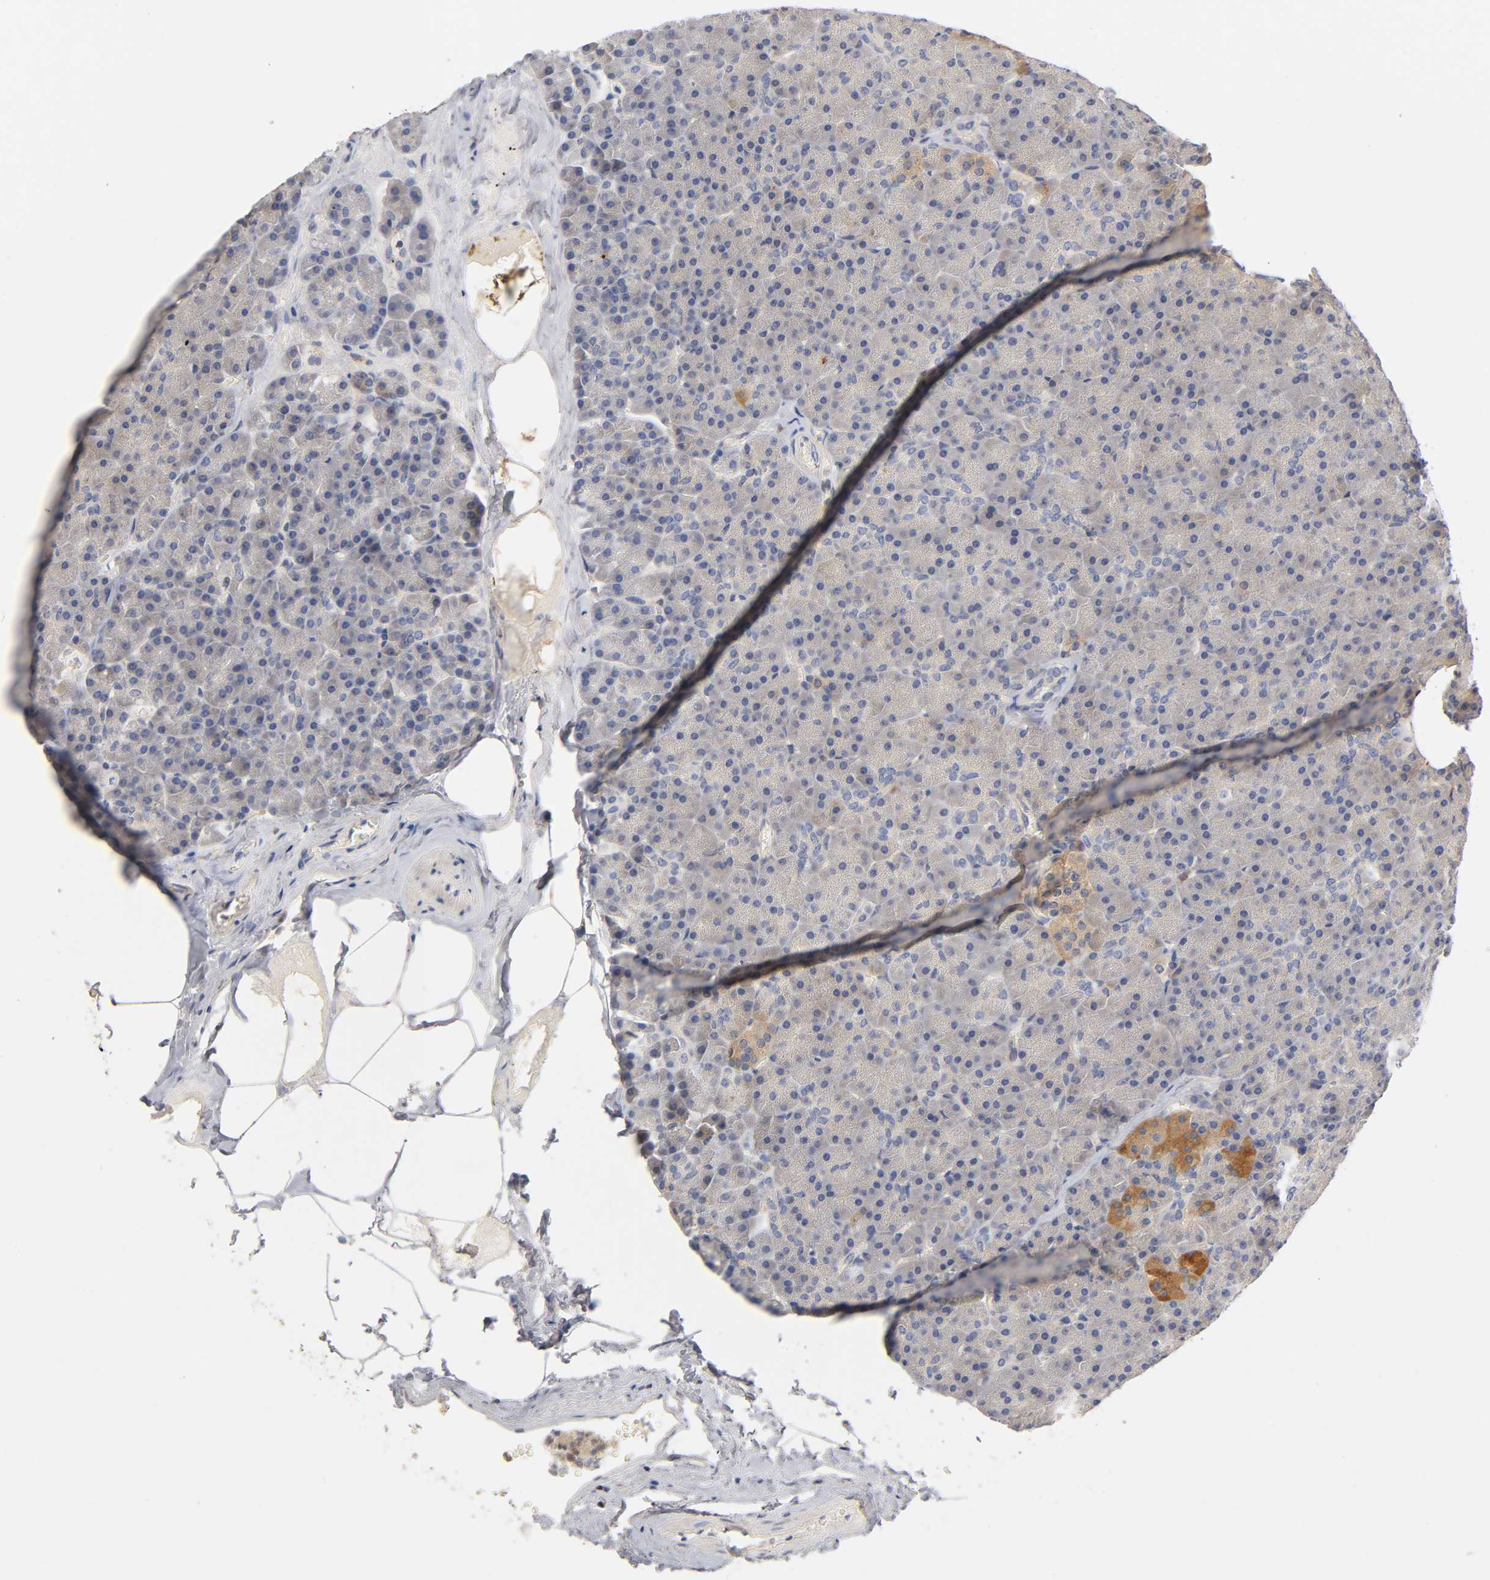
{"staining": {"intensity": "weak", "quantity": ">75%", "location": "cytoplasmic/membranous"}, "tissue": "pancreas", "cell_type": "Exocrine glandular cells", "image_type": "normal", "snomed": [{"axis": "morphology", "description": "Normal tissue, NOS"}, {"axis": "topography", "description": "Pancreas"}], "caption": "Weak cytoplasmic/membranous protein expression is seen in approximately >75% of exocrine glandular cells in pancreas. (DAB (3,3'-diaminobenzidine) IHC, brown staining for protein, blue staining for nuclei).", "gene": "RHOA", "patient": {"sex": "female", "age": 35}}